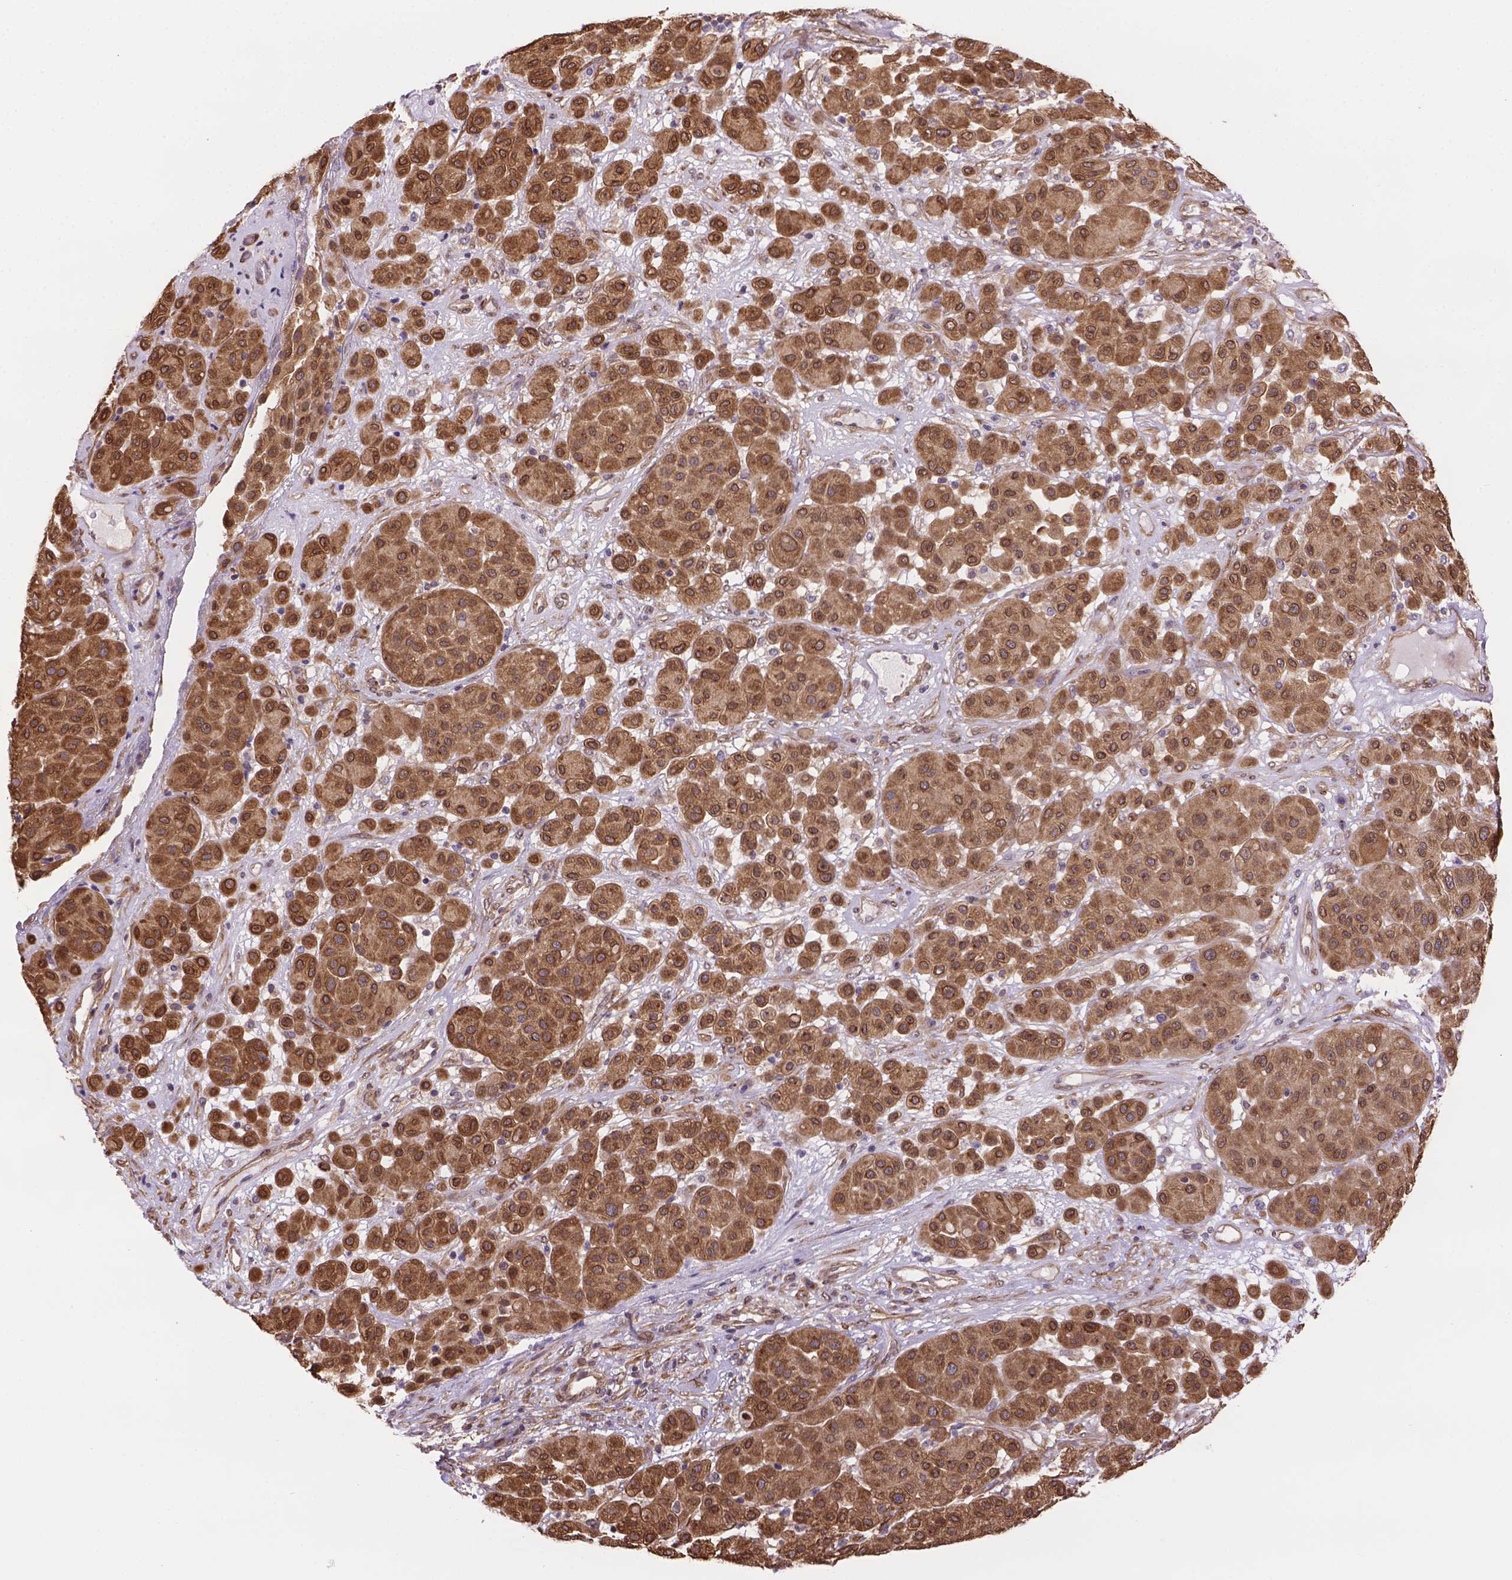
{"staining": {"intensity": "moderate", "quantity": ">75%", "location": "cytoplasmic/membranous"}, "tissue": "melanoma", "cell_type": "Tumor cells", "image_type": "cancer", "snomed": [{"axis": "morphology", "description": "Malignant melanoma, Metastatic site"}, {"axis": "topography", "description": "Smooth muscle"}], "caption": "IHC (DAB) staining of human malignant melanoma (metastatic site) demonstrates moderate cytoplasmic/membranous protein staining in about >75% of tumor cells.", "gene": "YAP1", "patient": {"sex": "male", "age": 41}}